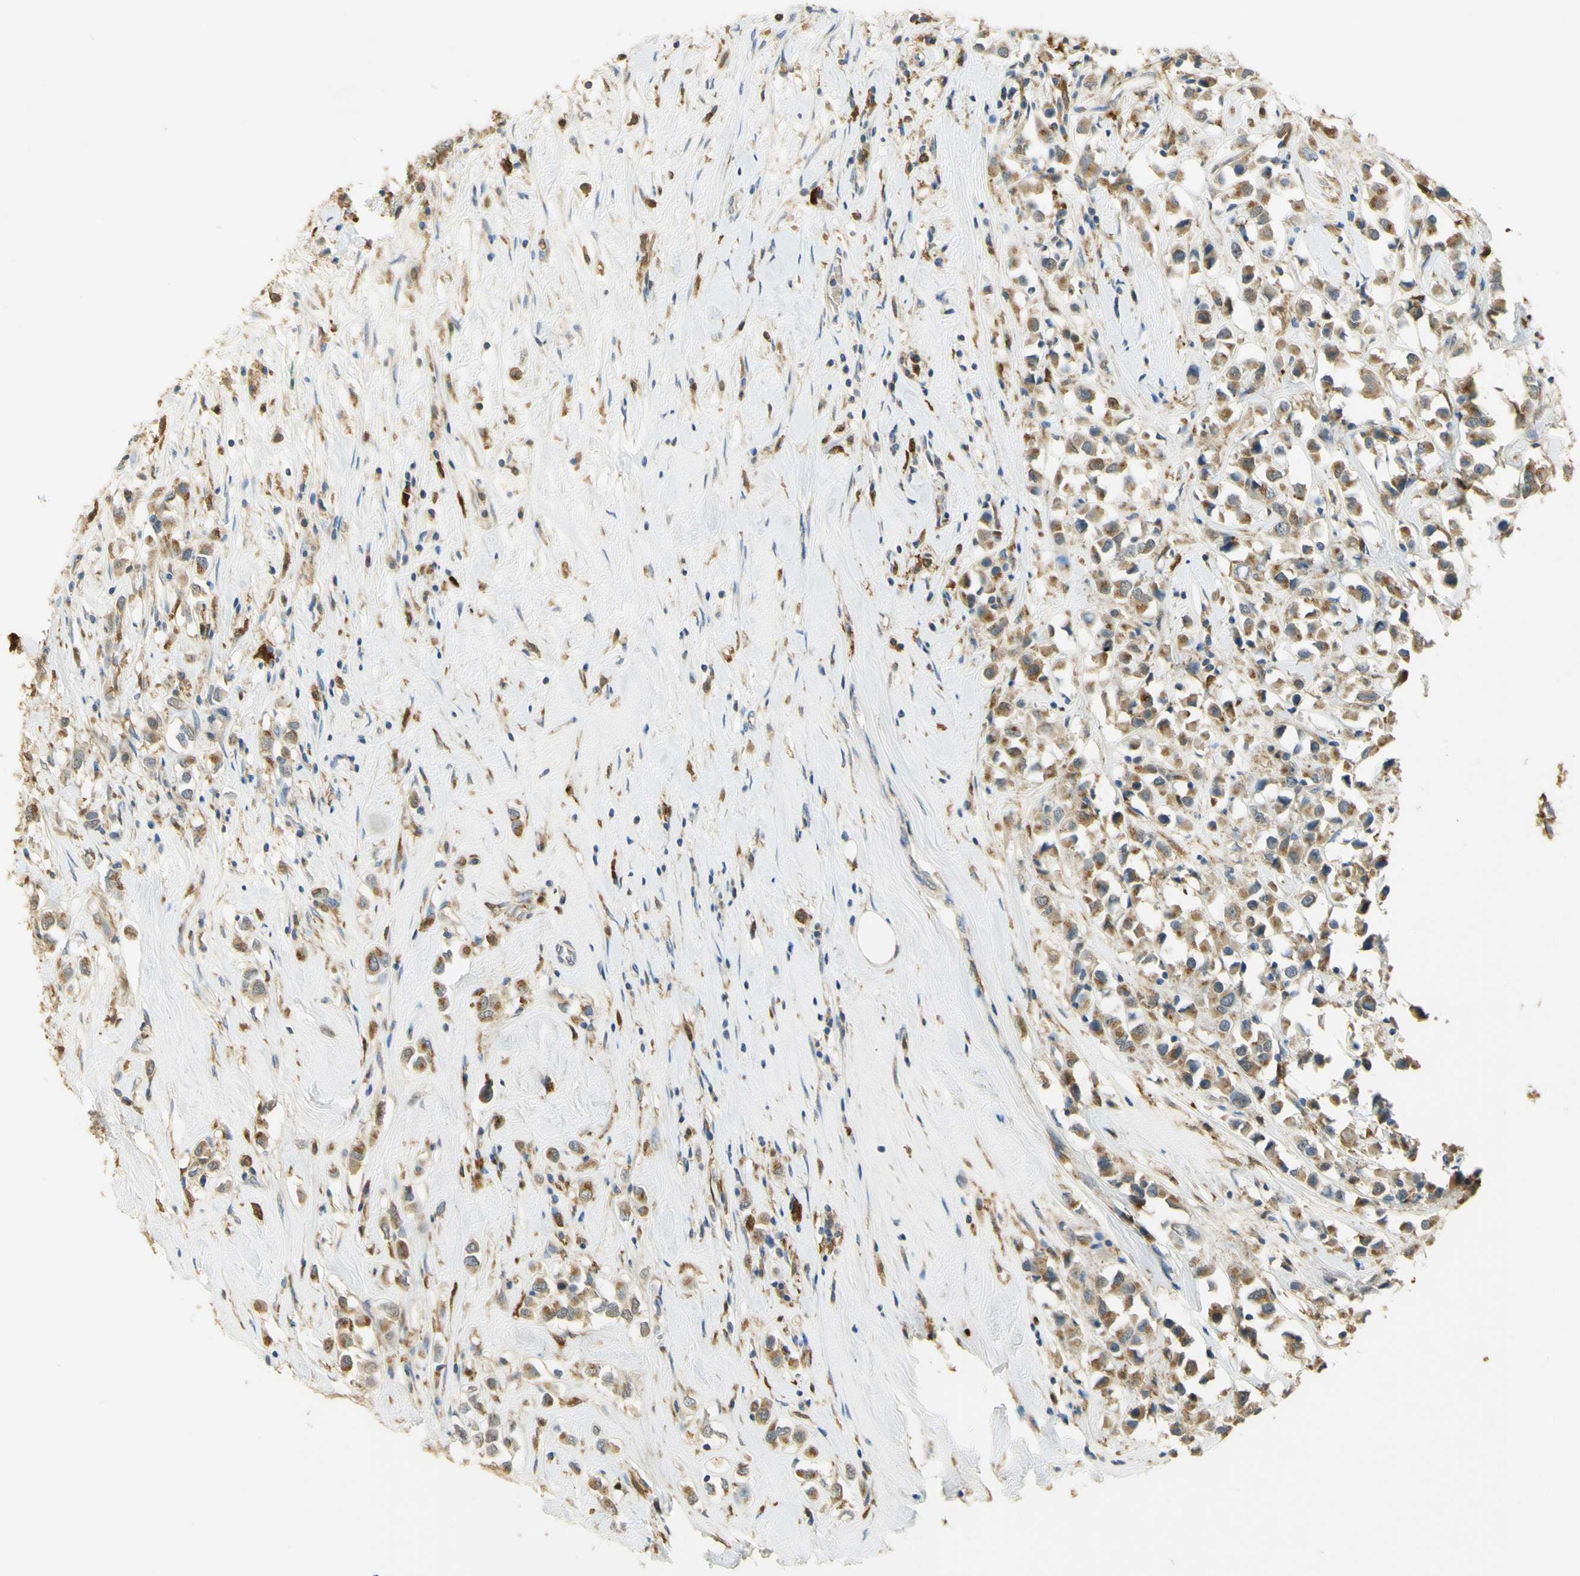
{"staining": {"intensity": "moderate", "quantity": ">75%", "location": "cytoplasmic/membranous"}, "tissue": "breast cancer", "cell_type": "Tumor cells", "image_type": "cancer", "snomed": [{"axis": "morphology", "description": "Duct carcinoma"}, {"axis": "topography", "description": "Breast"}], "caption": "Breast infiltrating ductal carcinoma stained with immunohistochemistry (IHC) demonstrates moderate cytoplasmic/membranous expression in approximately >75% of tumor cells.", "gene": "PAK1", "patient": {"sex": "female", "age": 61}}